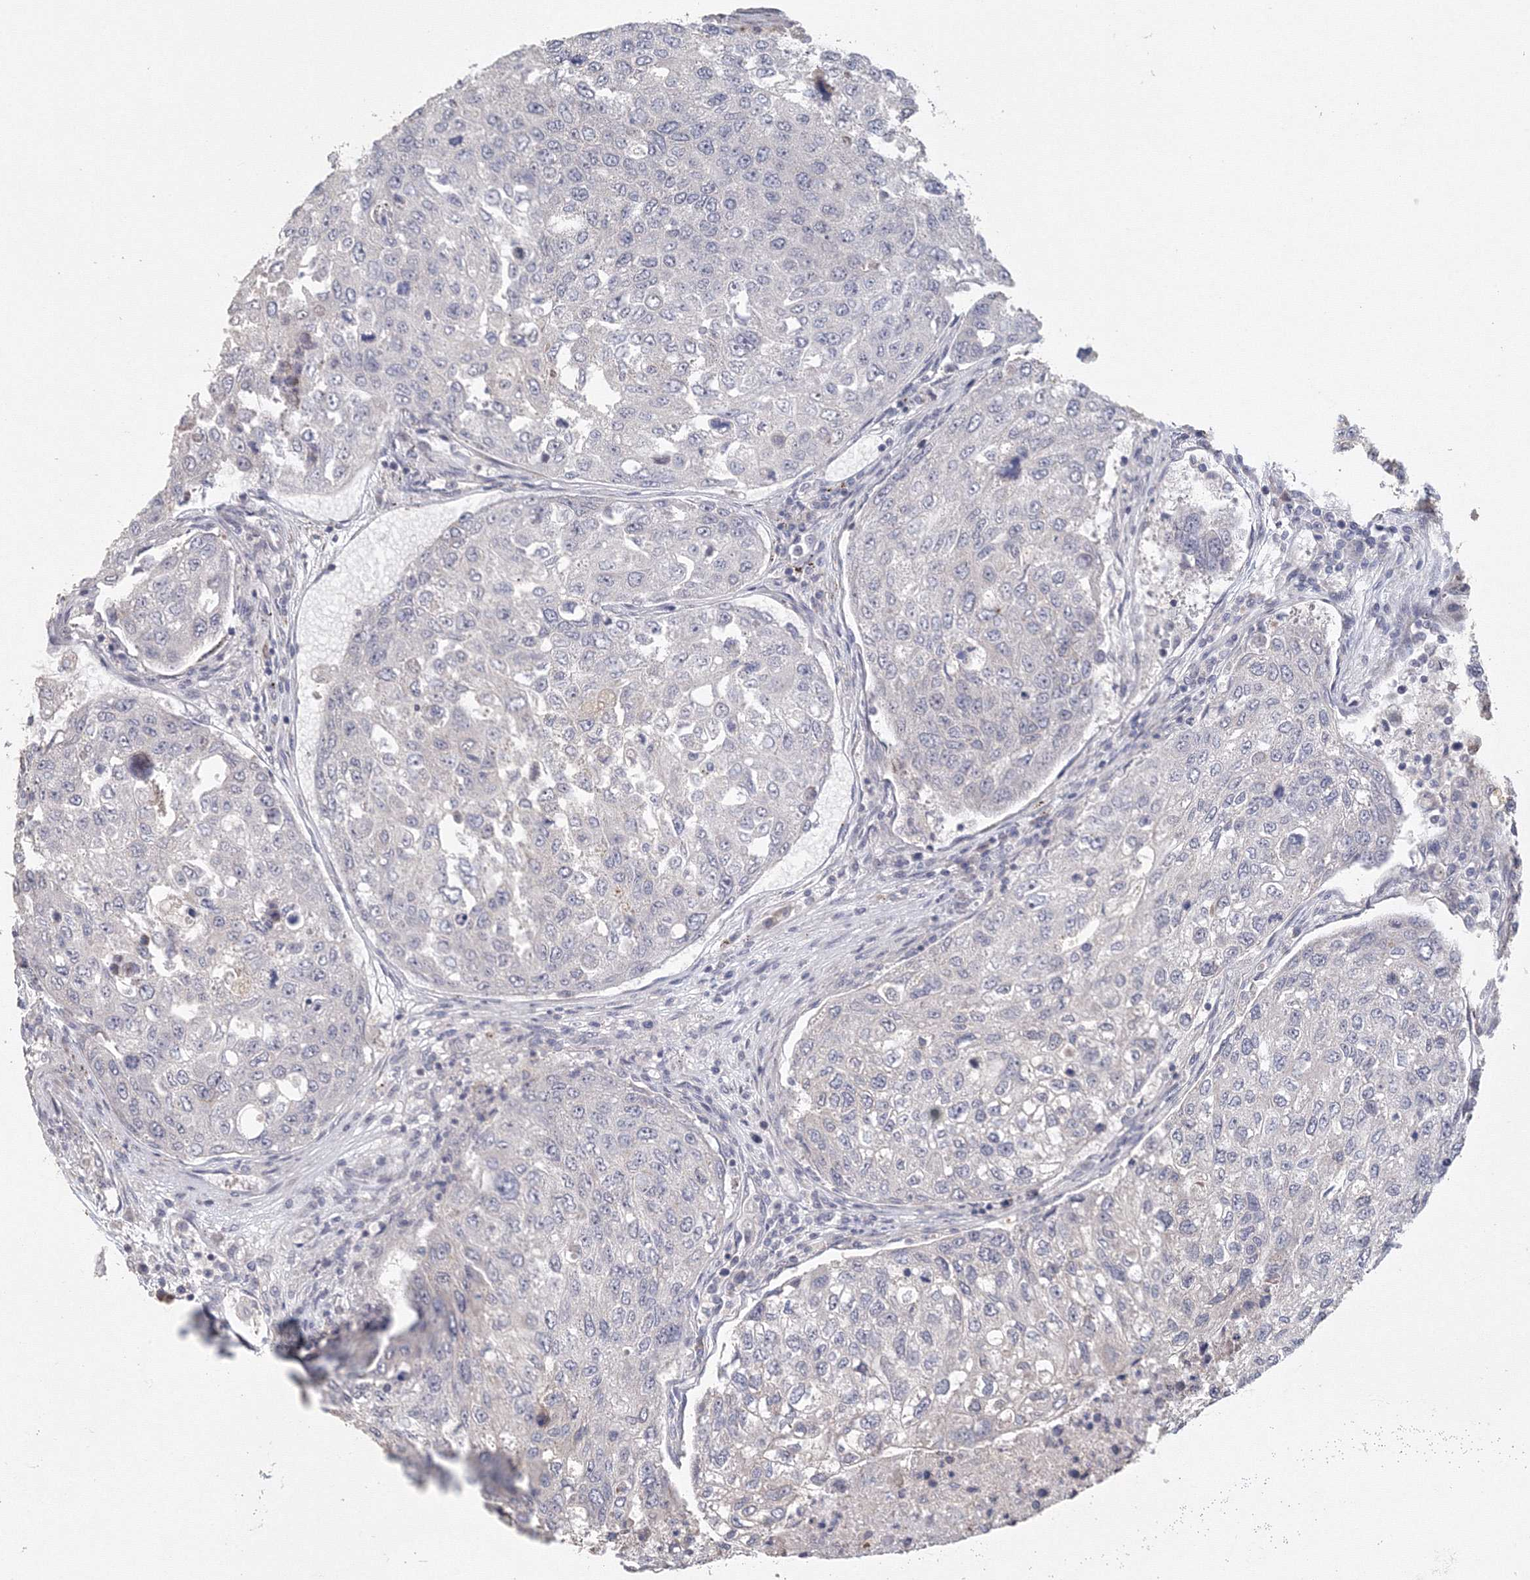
{"staining": {"intensity": "negative", "quantity": "none", "location": "none"}, "tissue": "urothelial cancer", "cell_type": "Tumor cells", "image_type": "cancer", "snomed": [{"axis": "morphology", "description": "Urothelial carcinoma, High grade"}, {"axis": "topography", "description": "Lymph node"}, {"axis": "topography", "description": "Urinary bladder"}], "caption": "A high-resolution micrograph shows immunohistochemistry (IHC) staining of high-grade urothelial carcinoma, which exhibits no significant positivity in tumor cells.", "gene": "TACC2", "patient": {"sex": "male", "age": 51}}